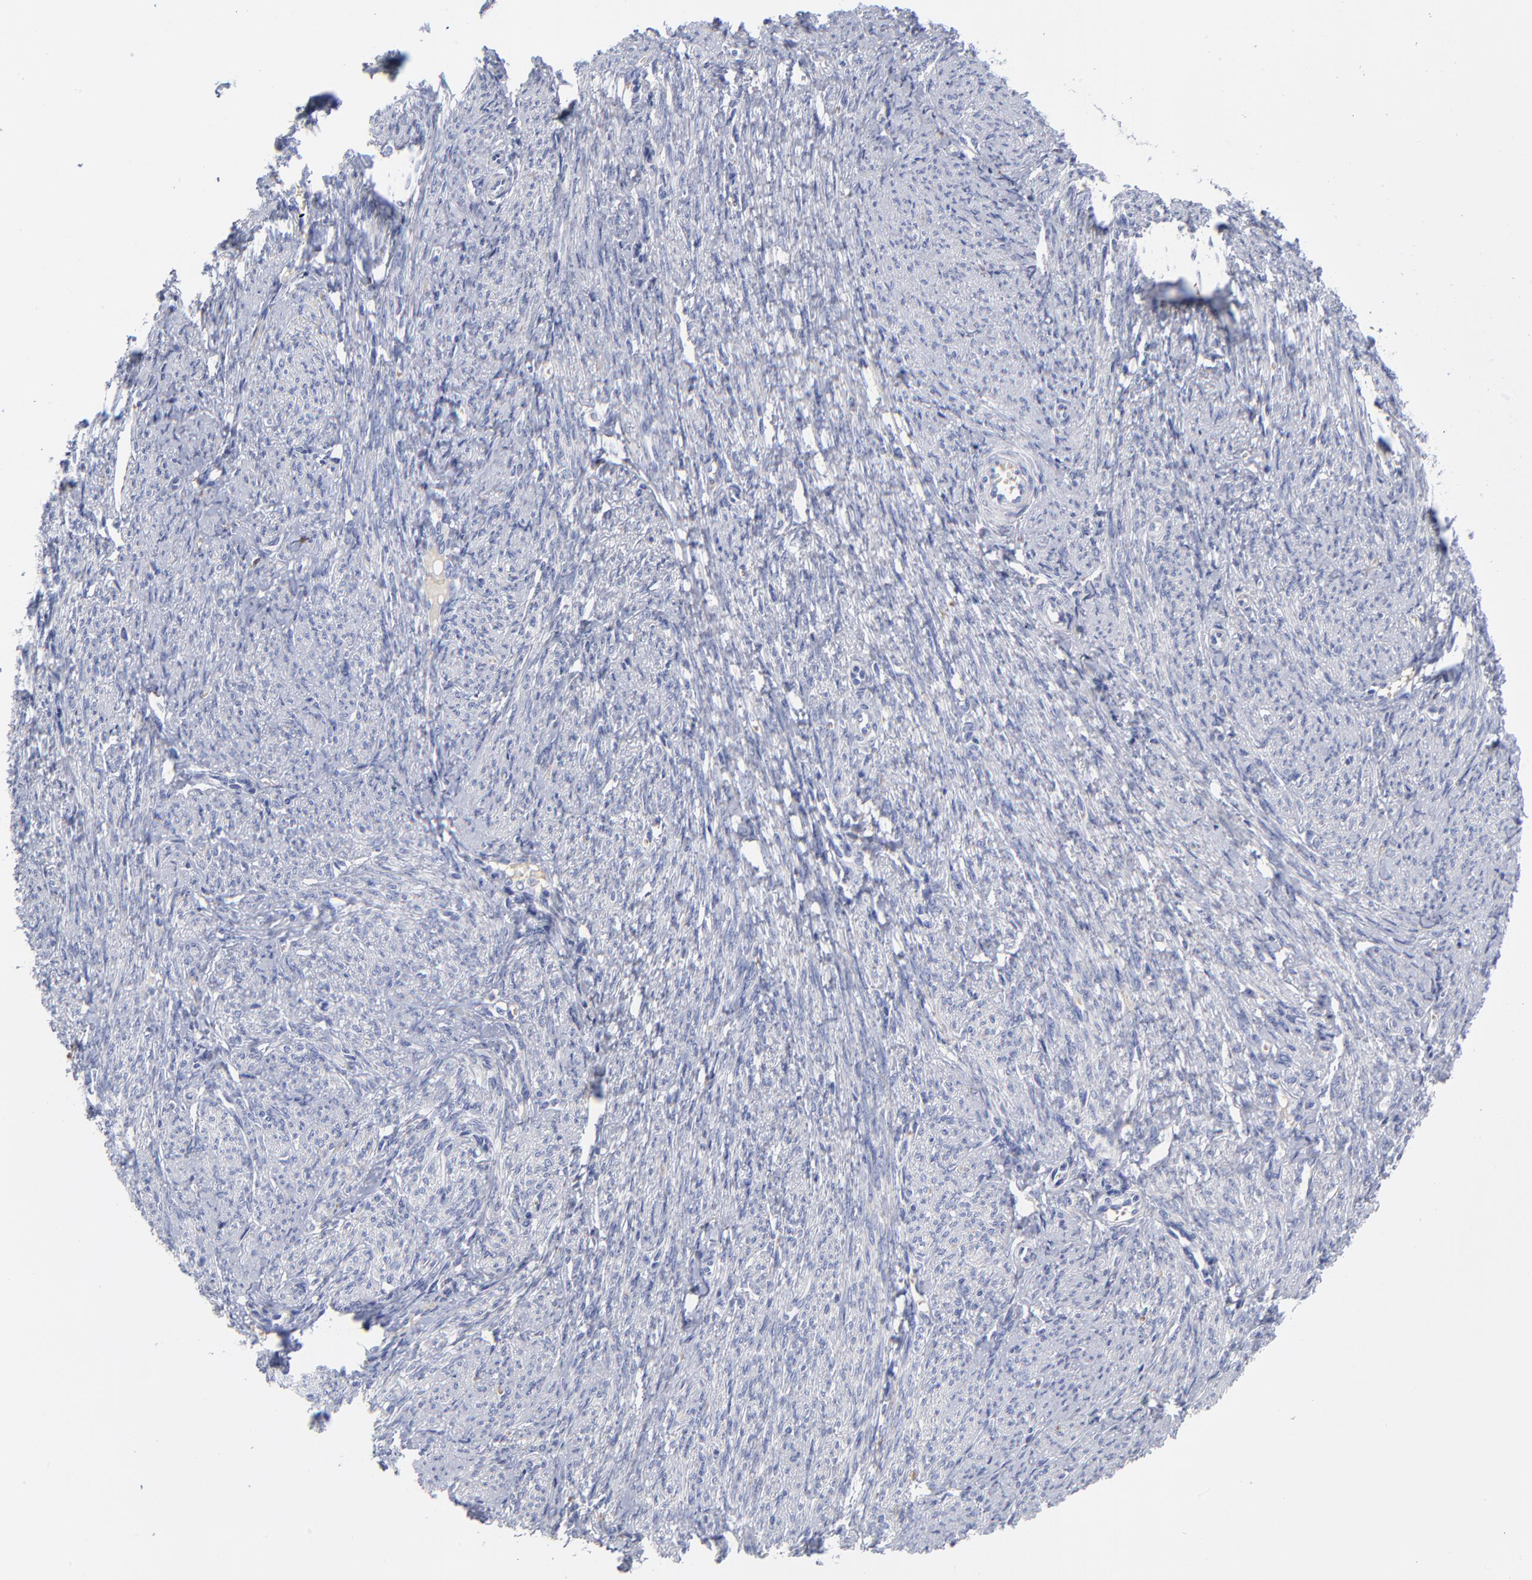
{"staining": {"intensity": "negative", "quantity": "none", "location": "none"}, "tissue": "smooth muscle", "cell_type": "Smooth muscle cells", "image_type": "normal", "snomed": [{"axis": "morphology", "description": "Normal tissue, NOS"}, {"axis": "topography", "description": "Smooth muscle"}, {"axis": "topography", "description": "Cervix"}], "caption": "A high-resolution photomicrograph shows immunohistochemistry staining of normal smooth muscle, which reveals no significant expression in smooth muscle cells. (IHC, brightfield microscopy, high magnification).", "gene": "PTP4A1", "patient": {"sex": "female", "age": 70}}